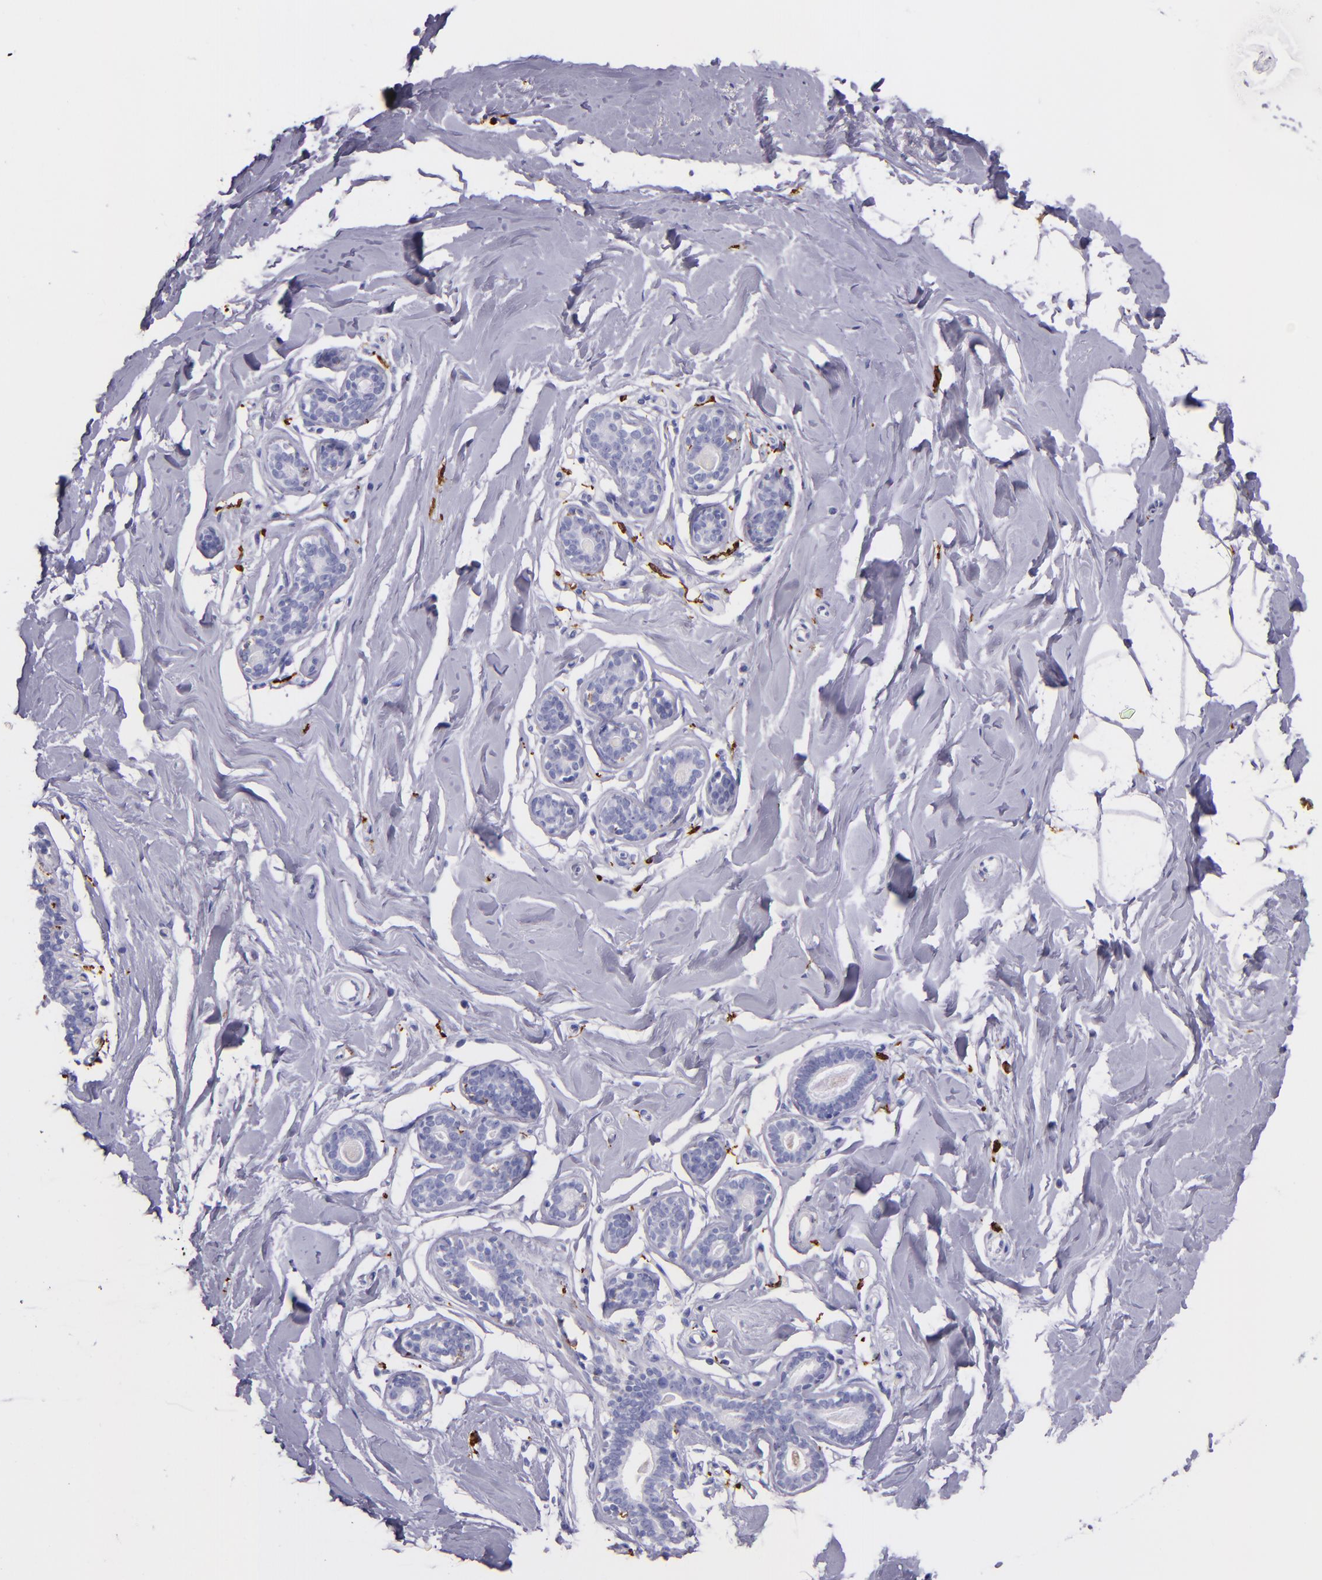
{"staining": {"intensity": "negative", "quantity": "none", "location": "none"}, "tissue": "breast", "cell_type": "Adipocytes", "image_type": "normal", "snomed": [{"axis": "morphology", "description": "Normal tissue, NOS"}, {"axis": "topography", "description": "Breast"}], "caption": "Immunohistochemical staining of unremarkable human breast demonstrates no significant positivity in adipocytes.", "gene": "CD163", "patient": {"sex": "female", "age": 23}}